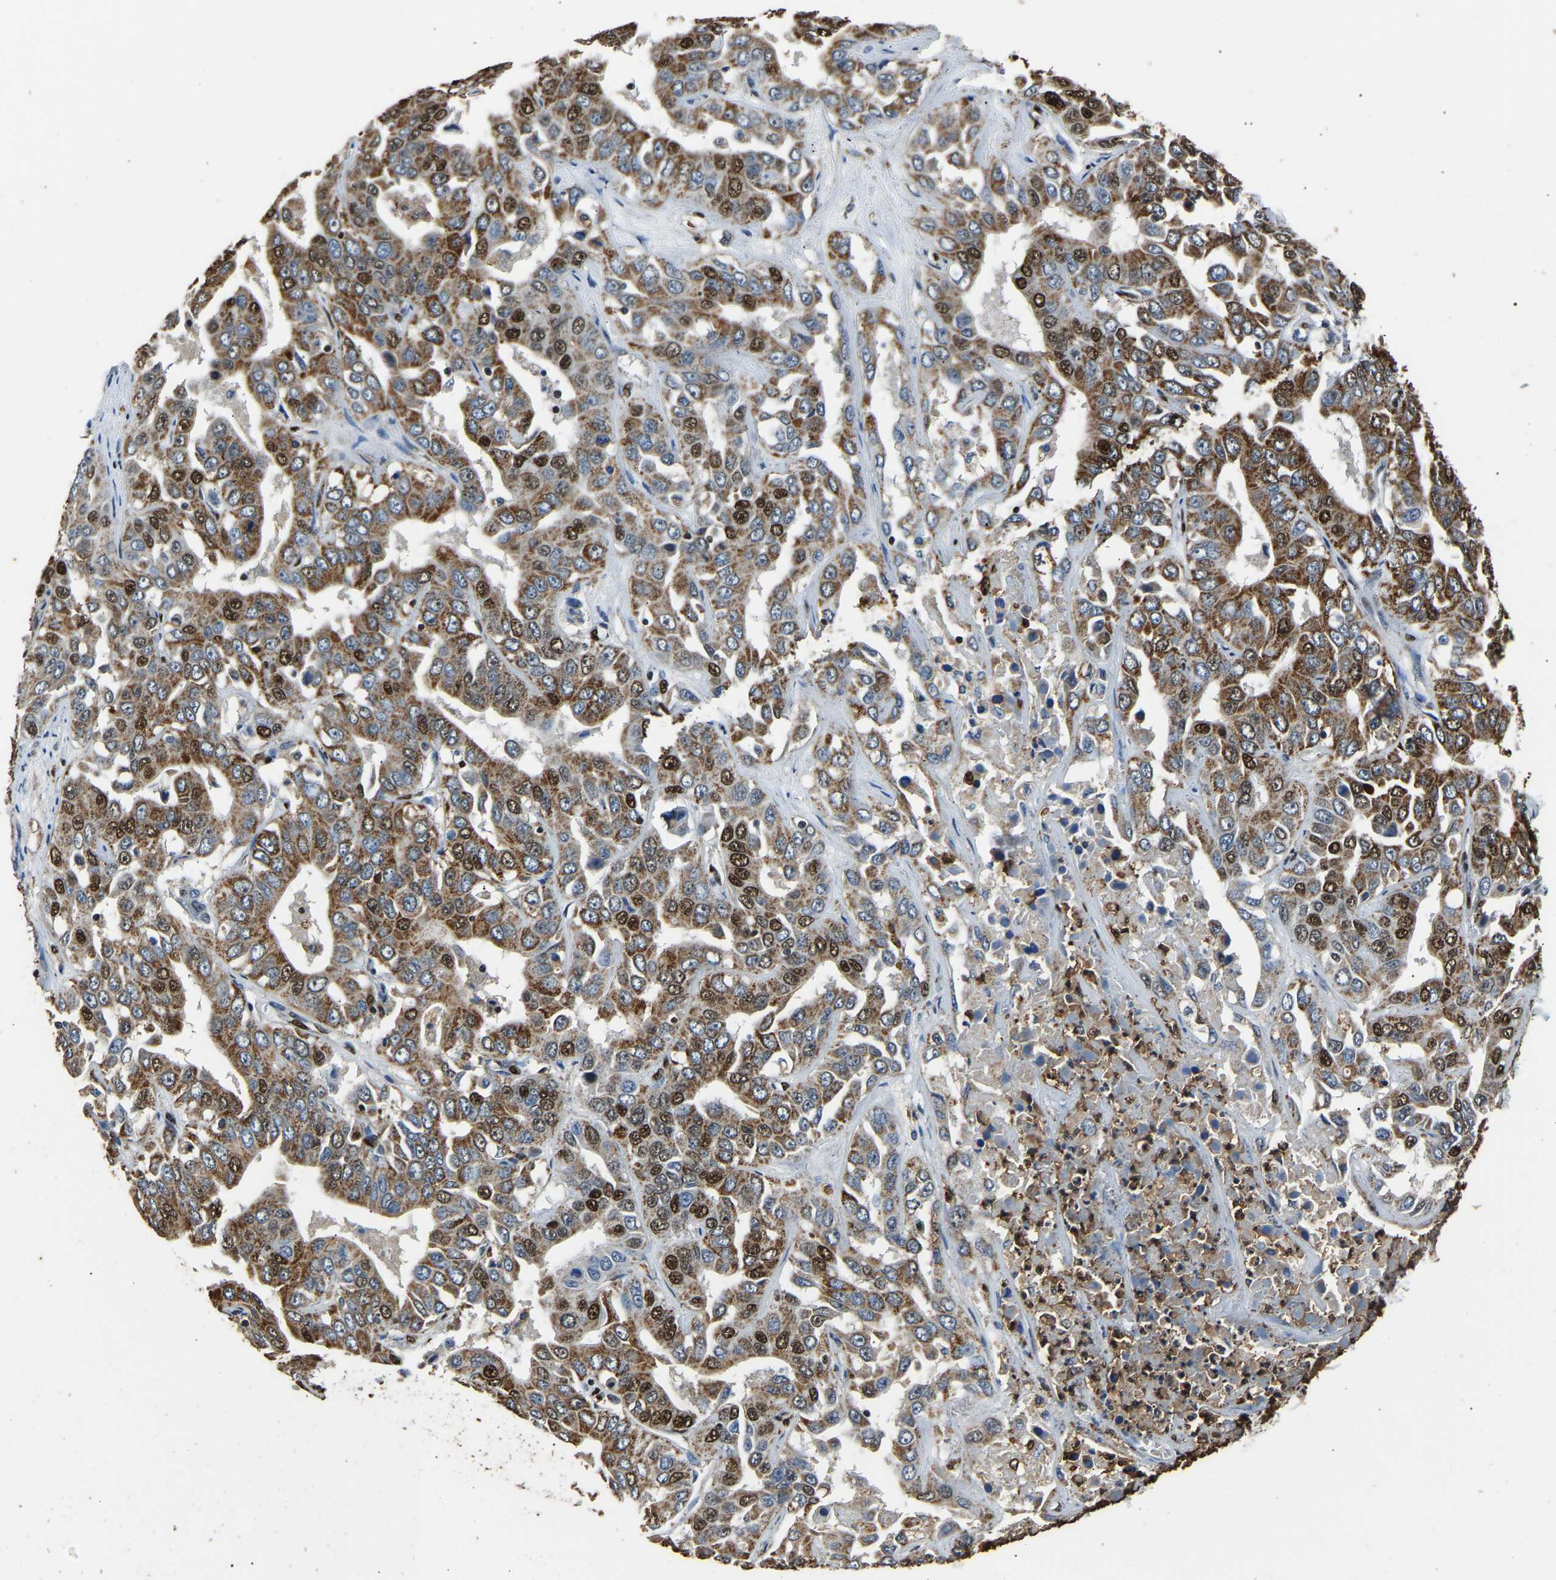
{"staining": {"intensity": "strong", "quantity": ">75%", "location": "cytoplasmic/membranous,nuclear"}, "tissue": "liver cancer", "cell_type": "Tumor cells", "image_type": "cancer", "snomed": [{"axis": "morphology", "description": "Cholangiocarcinoma"}, {"axis": "topography", "description": "Liver"}], "caption": "Tumor cells display high levels of strong cytoplasmic/membranous and nuclear positivity in approximately >75% of cells in liver cancer (cholangiocarcinoma).", "gene": "SAFB", "patient": {"sex": "female", "age": 52}}